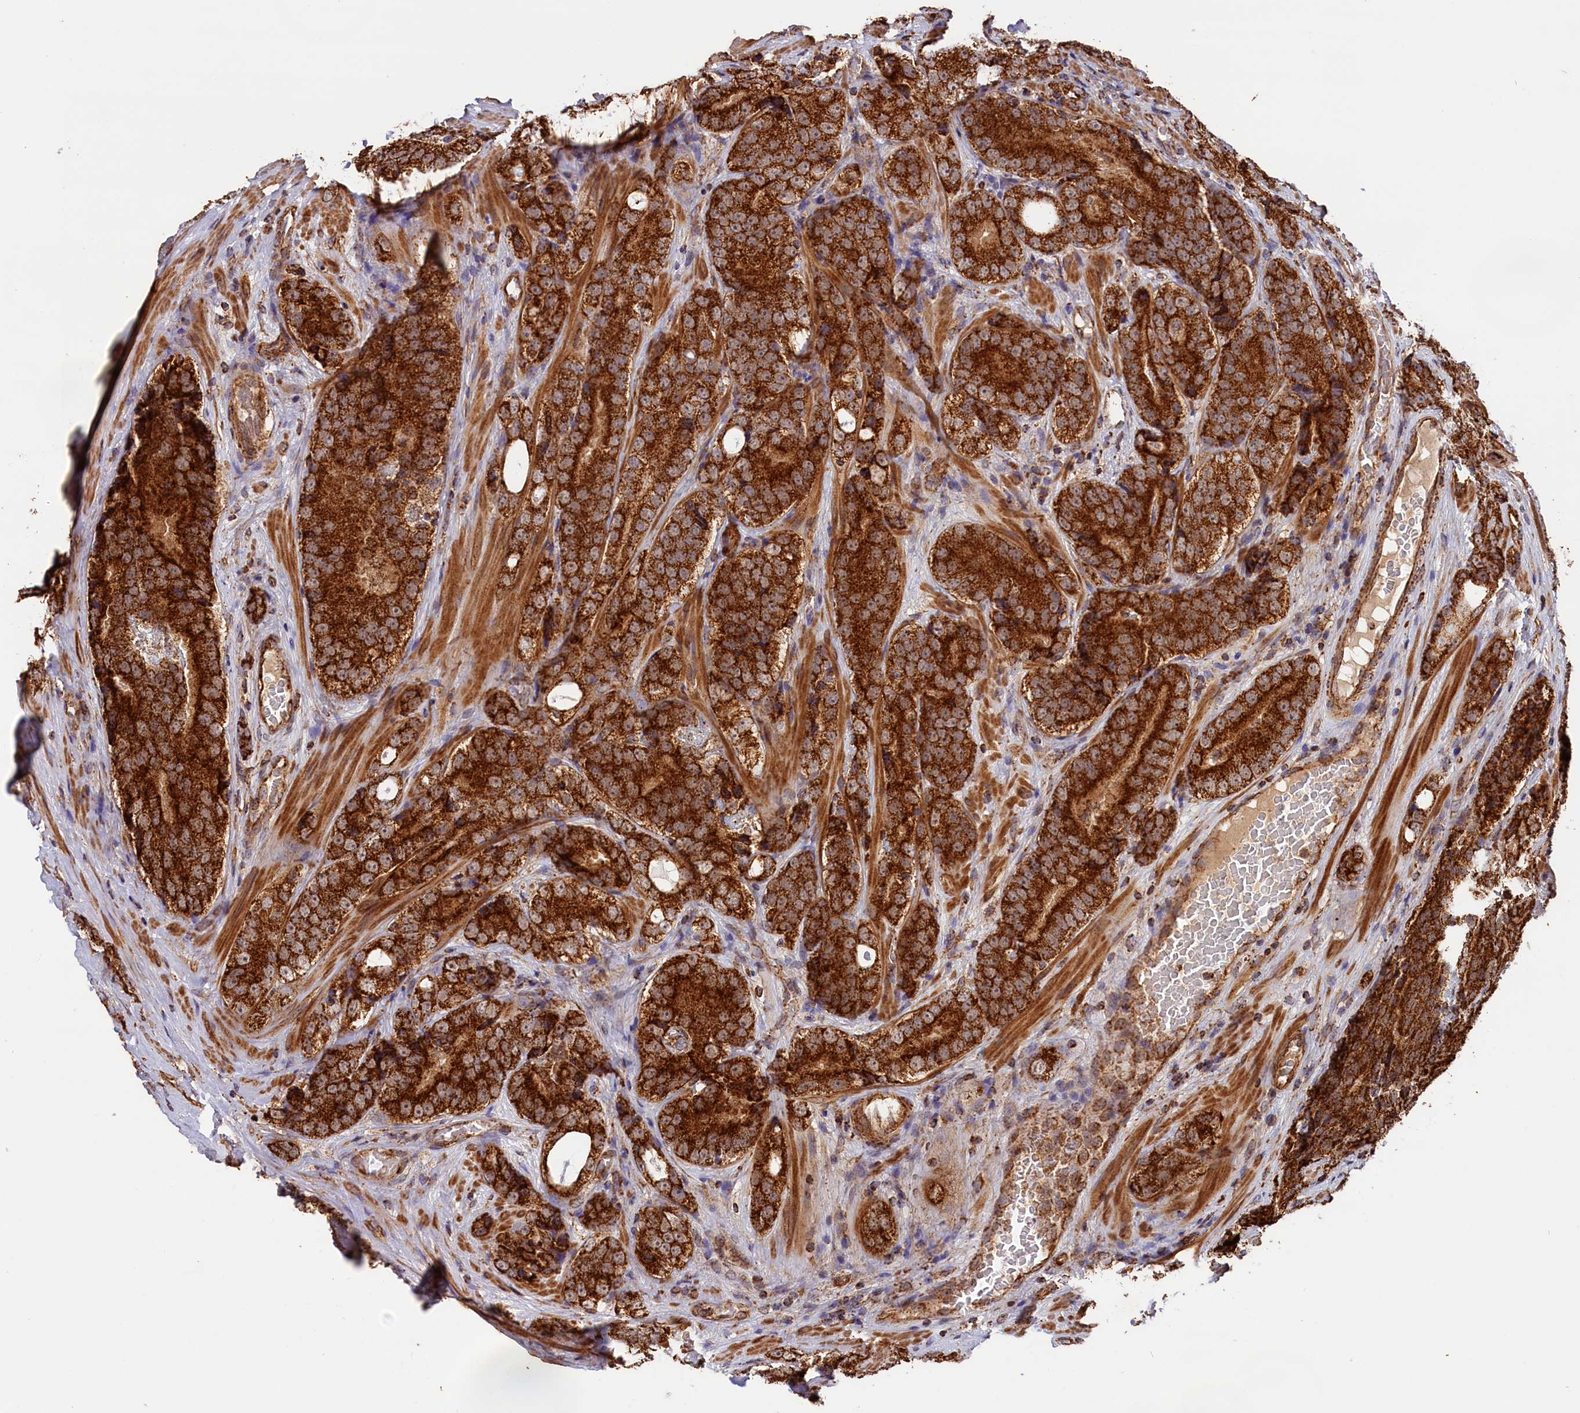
{"staining": {"intensity": "strong", "quantity": ">75%", "location": "cytoplasmic/membranous"}, "tissue": "prostate cancer", "cell_type": "Tumor cells", "image_type": "cancer", "snomed": [{"axis": "morphology", "description": "Adenocarcinoma, High grade"}, {"axis": "topography", "description": "Prostate"}], "caption": "IHC (DAB (3,3'-diaminobenzidine)) staining of human prostate high-grade adenocarcinoma shows strong cytoplasmic/membranous protein expression in approximately >75% of tumor cells.", "gene": "MACROD1", "patient": {"sex": "male", "age": 56}}